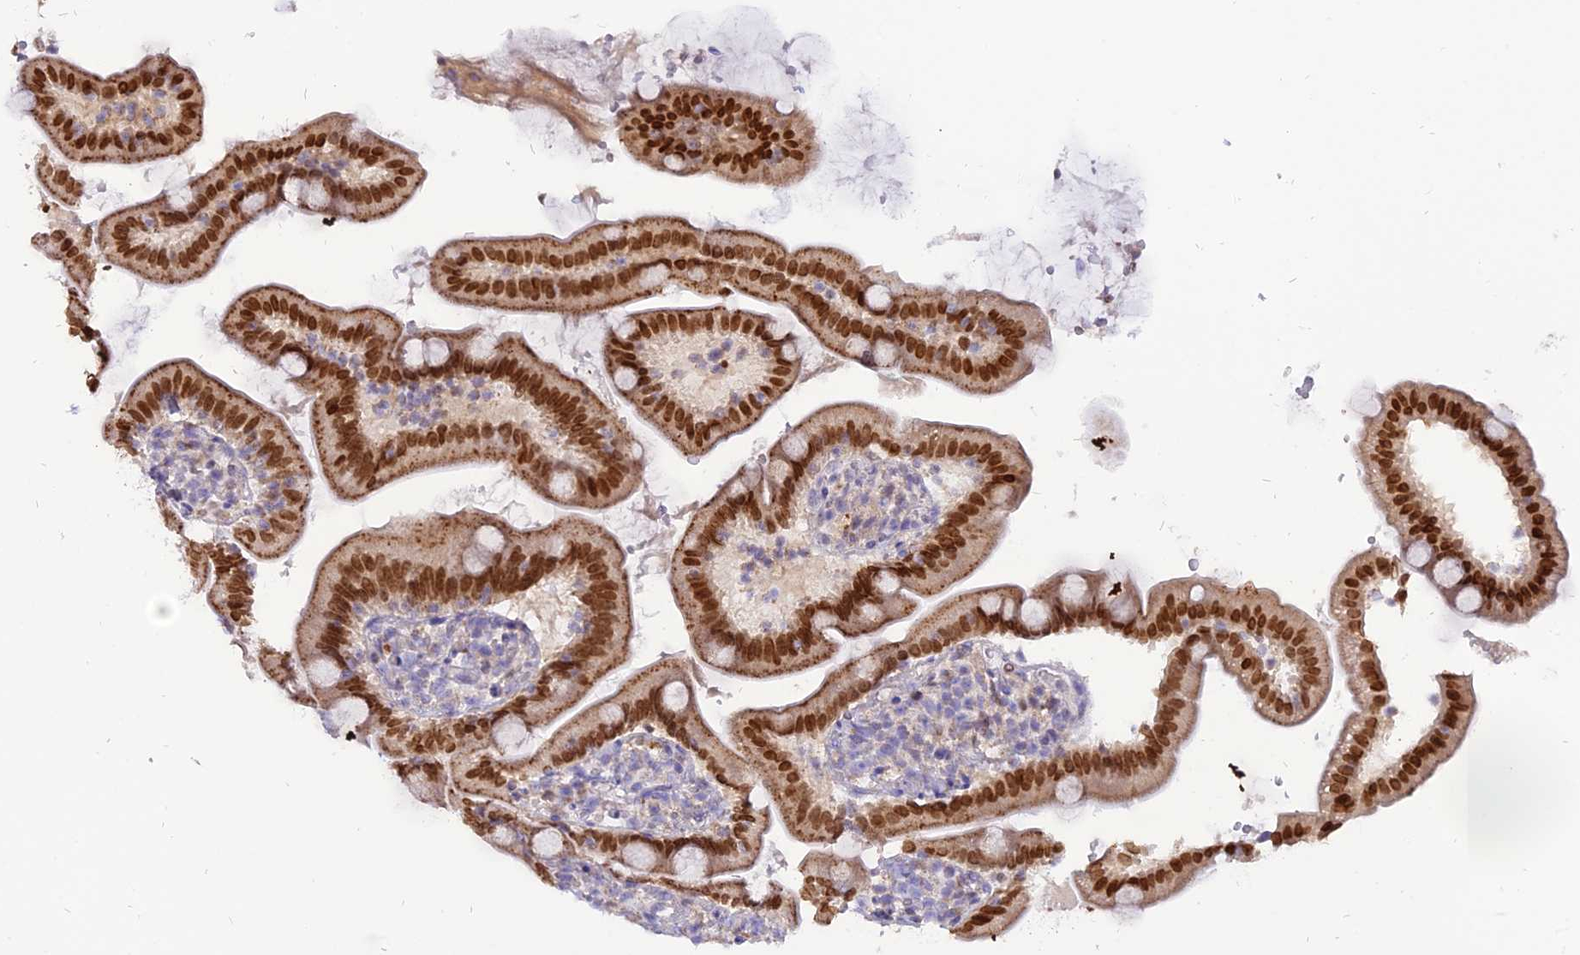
{"staining": {"intensity": "strong", "quantity": ">75%", "location": "nuclear"}, "tissue": "duodenum", "cell_type": "Glandular cells", "image_type": "normal", "snomed": [{"axis": "morphology", "description": "Normal tissue, NOS"}, {"axis": "topography", "description": "Duodenum"}], "caption": "Immunohistochemical staining of normal duodenum displays strong nuclear protein positivity in about >75% of glandular cells. (brown staining indicates protein expression, while blue staining denotes nuclei).", "gene": "CENPV", "patient": {"sex": "female", "age": 67}}